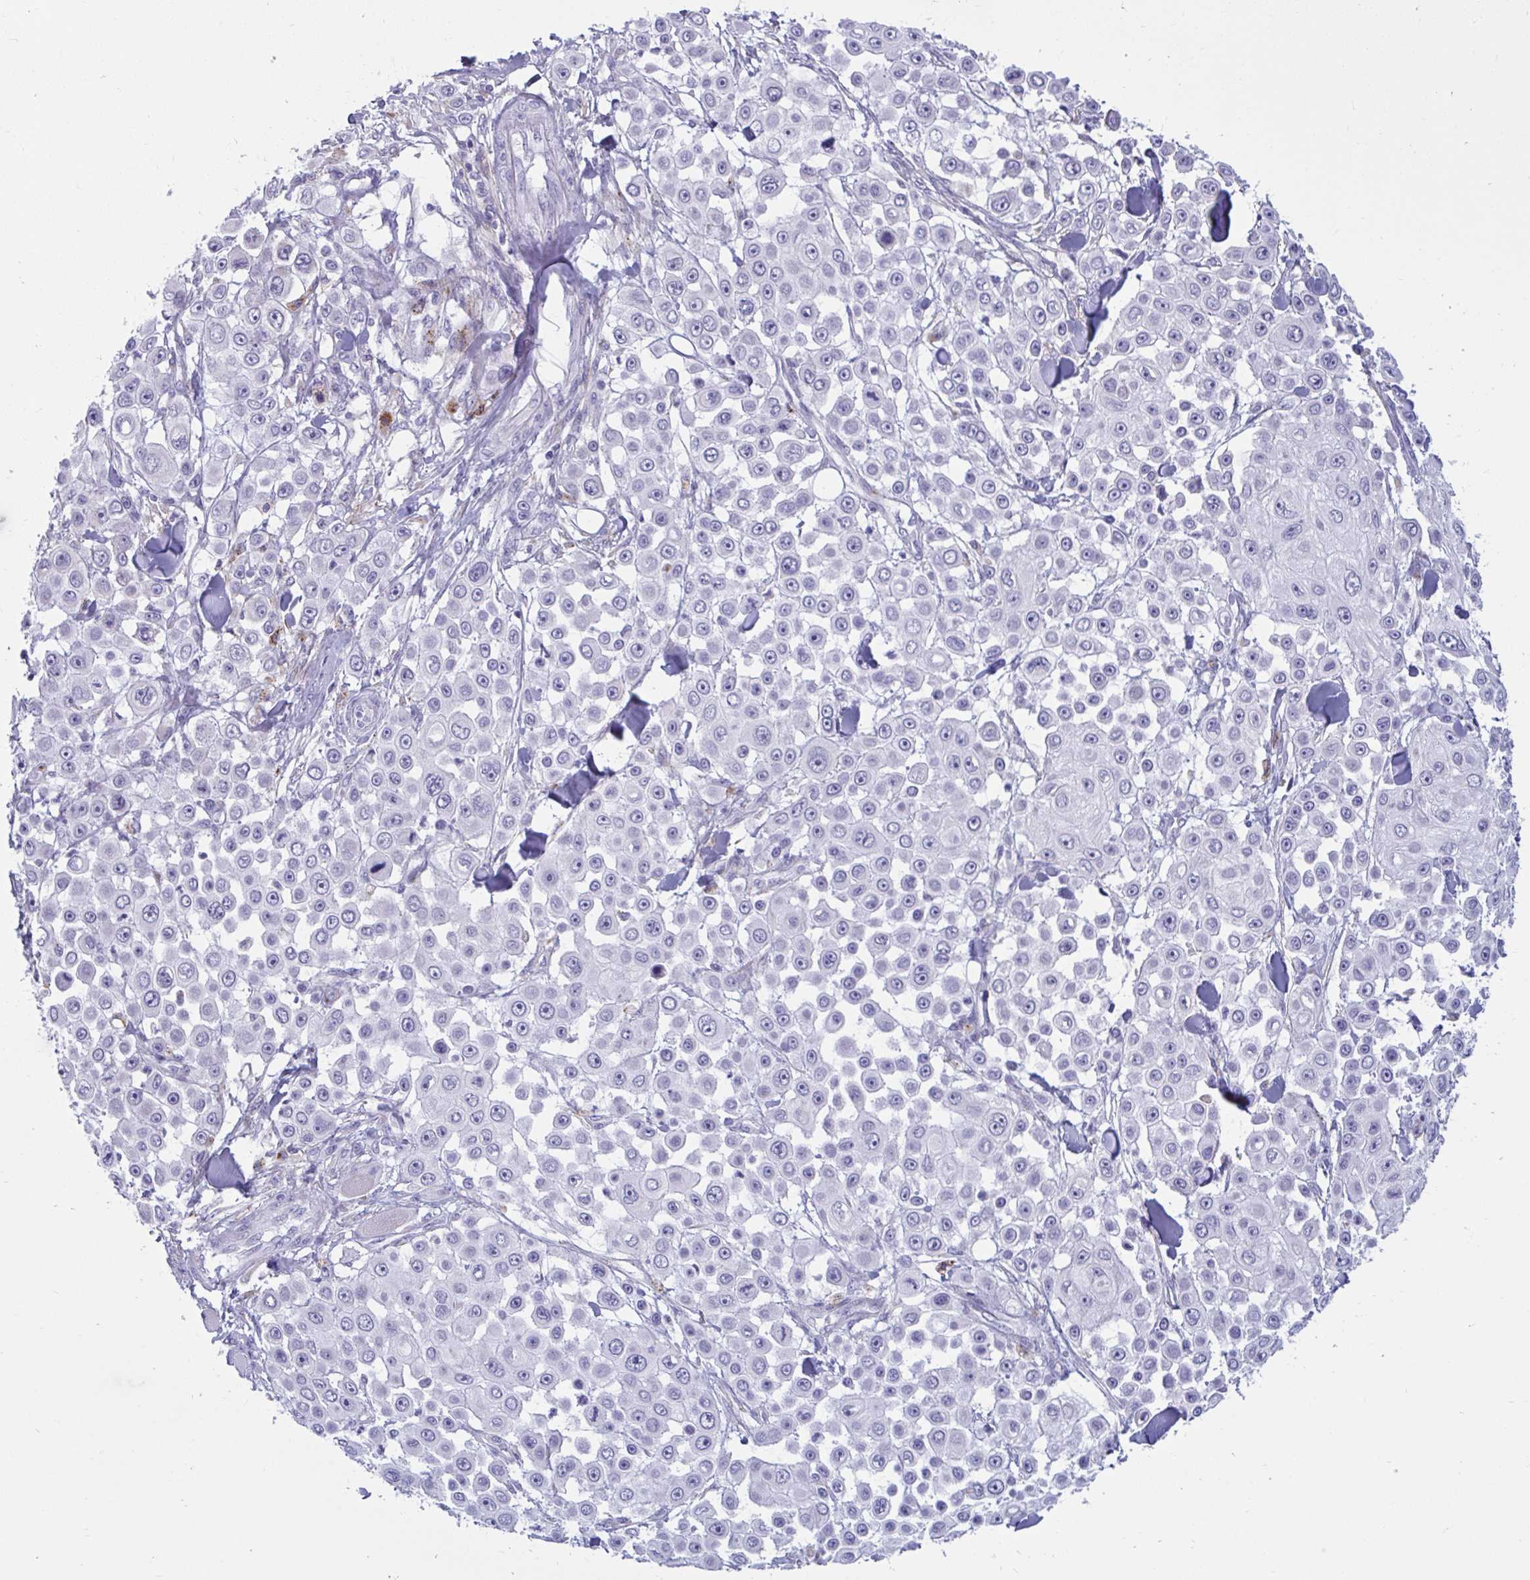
{"staining": {"intensity": "negative", "quantity": "none", "location": "none"}, "tissue": "skin cancer", "cell_type": "Tumor cells", "image_type": "cancer", "snomed": [{"axis": "morphology", "description": "Squamous cell carcinoma, NOS"}, {"axis": "topography", "description": "Skin"}], "caption": "Protein analysis of skin cancer (squamous cell carcinoma) displays no significant positivity in tumor cells.", "gene": "FAM219B", "patient": {"sex": "male", "age": 67}}